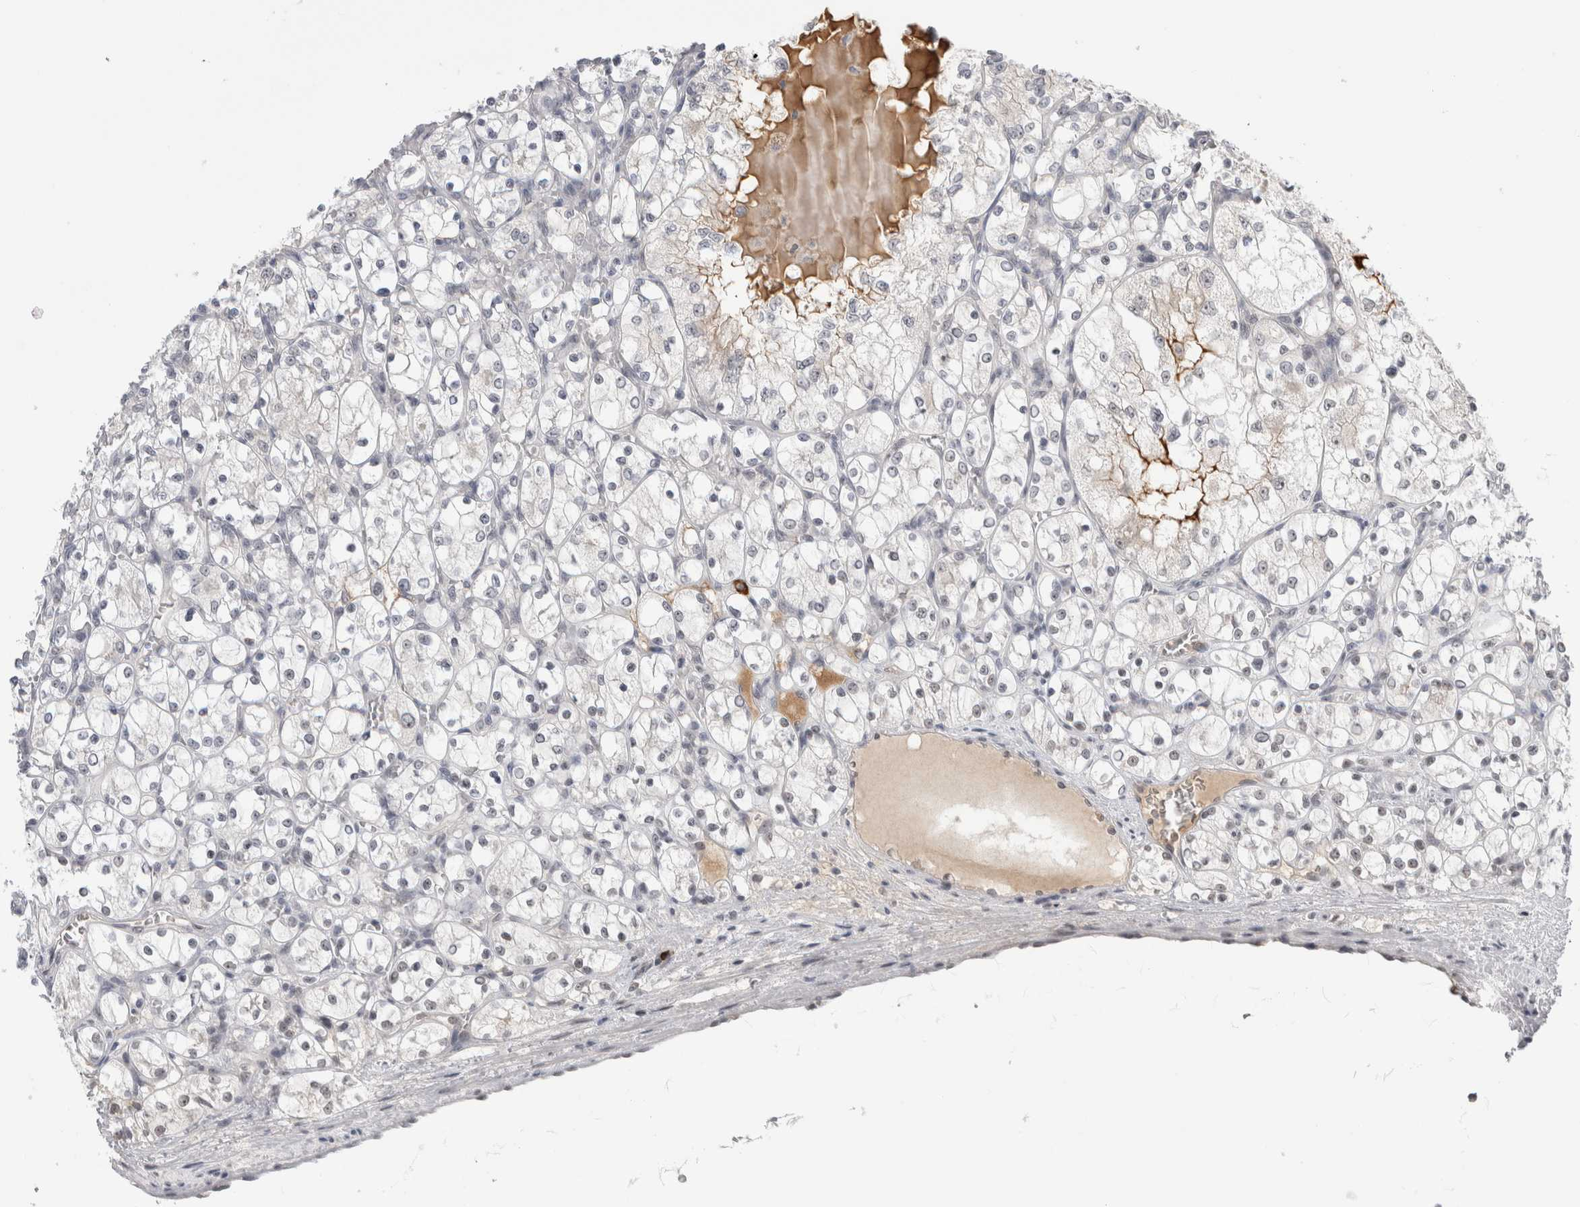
{"staining": {"intensity": "negative", "quantity": "none", "location": "none"}, "tissue": "renal cancer", "cell_type": "Tumor cells", "image_type": "cancer", "snomed": [{"axis": "morphology", "description": "Adenocarcinoma, NOS"}, {"axis": "topography", "description": "Kidney"}], "caption": "This is an immunohistochemistry (IHC) photomicrograph of human renal cancer. There is no staining in tumor cells.", "gene": "ZNF24", "patient": {"sex": "female", "age": 69}}